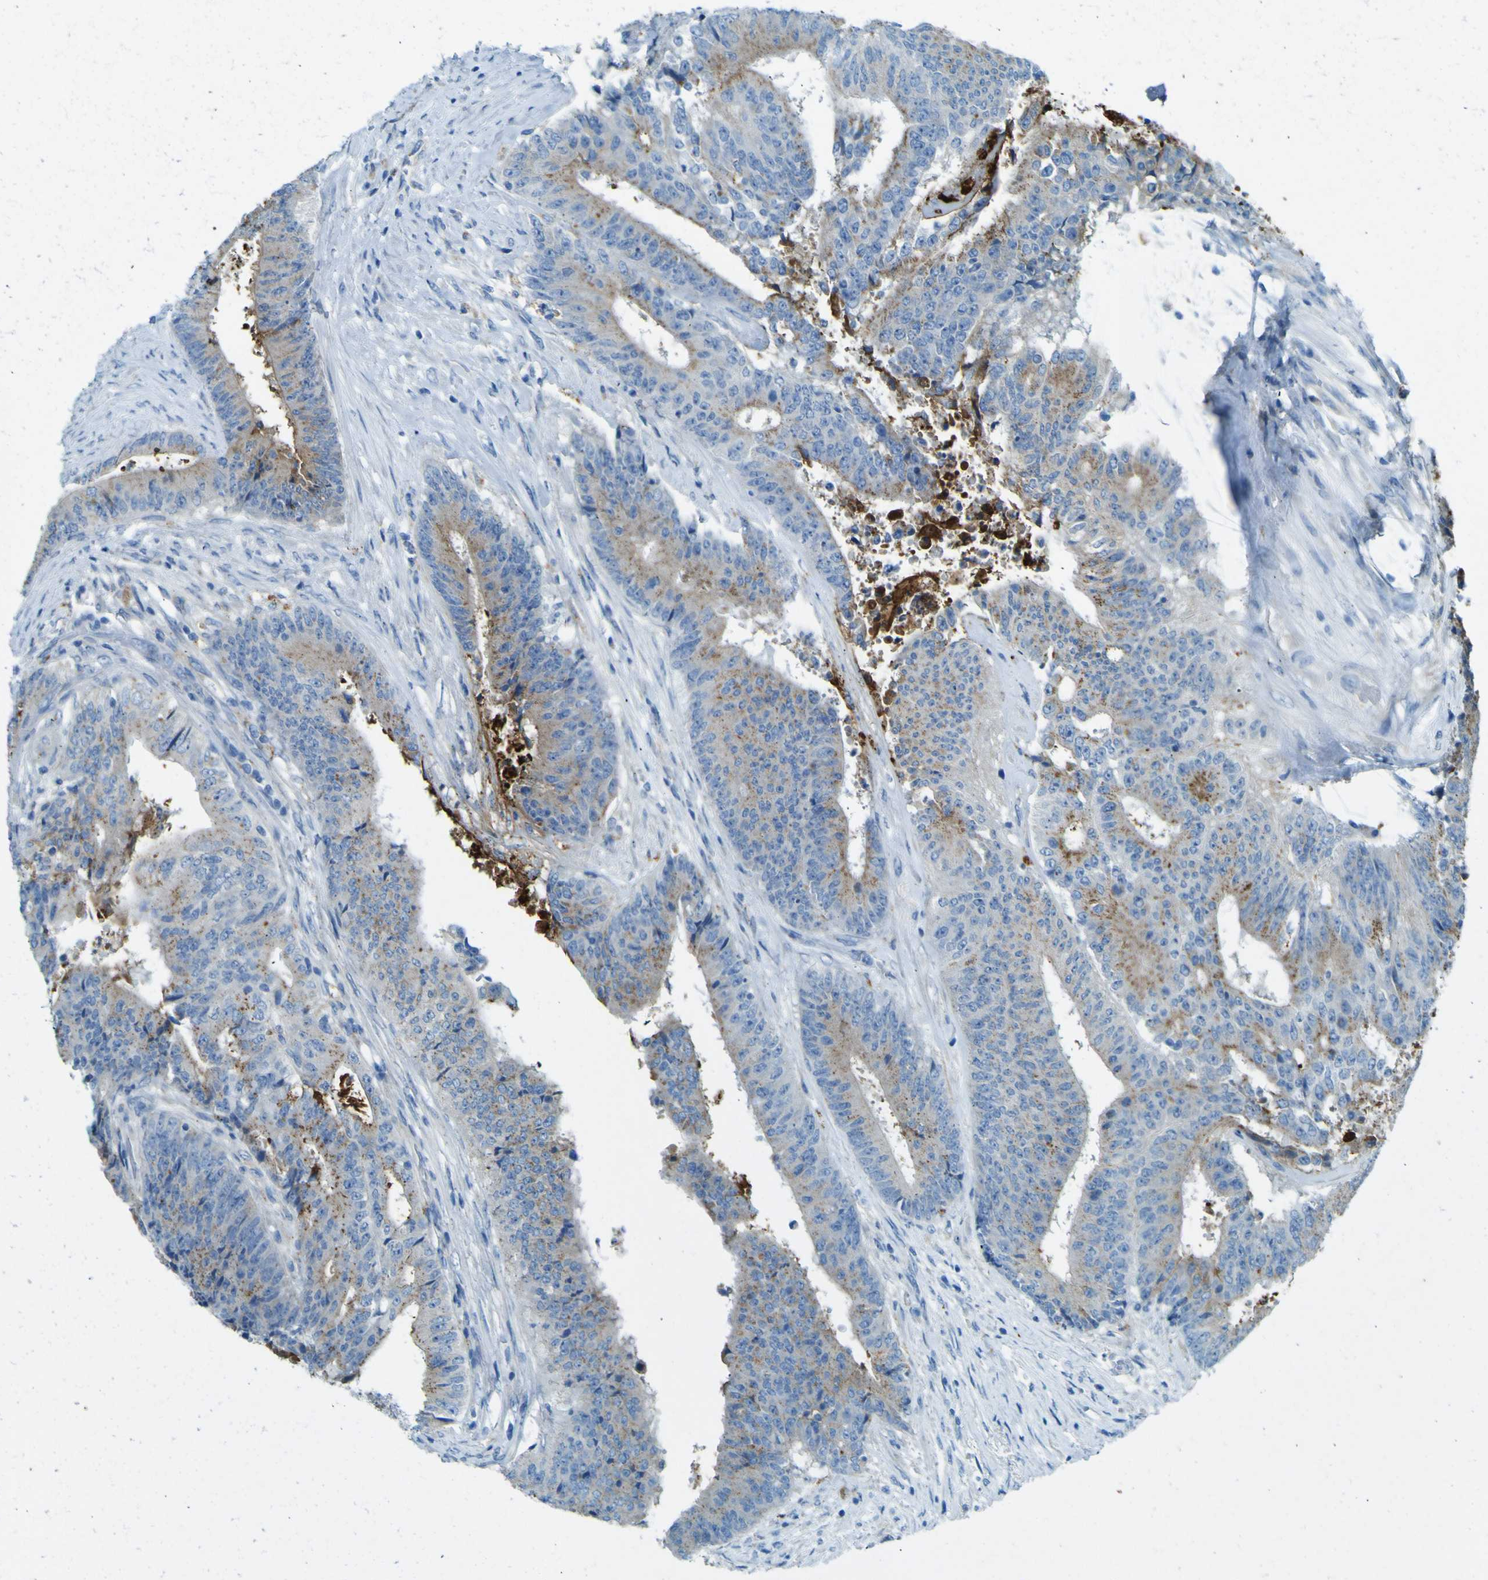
{"staining": {"intensity": "weak", "quantity": "25%-75%", "location": "cytoplasmic/membranous"}, "tissue": "colorectal cancer", "cell_type": "Tumor cells", "image_type": "cancer", "snomed": [{"axis": "morphology", "description": "Adenocarcinoma, NOS"}, {"axis": "topography", "description": "Rectum"}], "caption": "Colorectal cancer stained with a brown dye reveals weak cytoplasmic/membranous positive staining in about 25%-75% of tumor cells.", "gene": "PDE9A", "patient": {"sex": "male", "age": 72}}